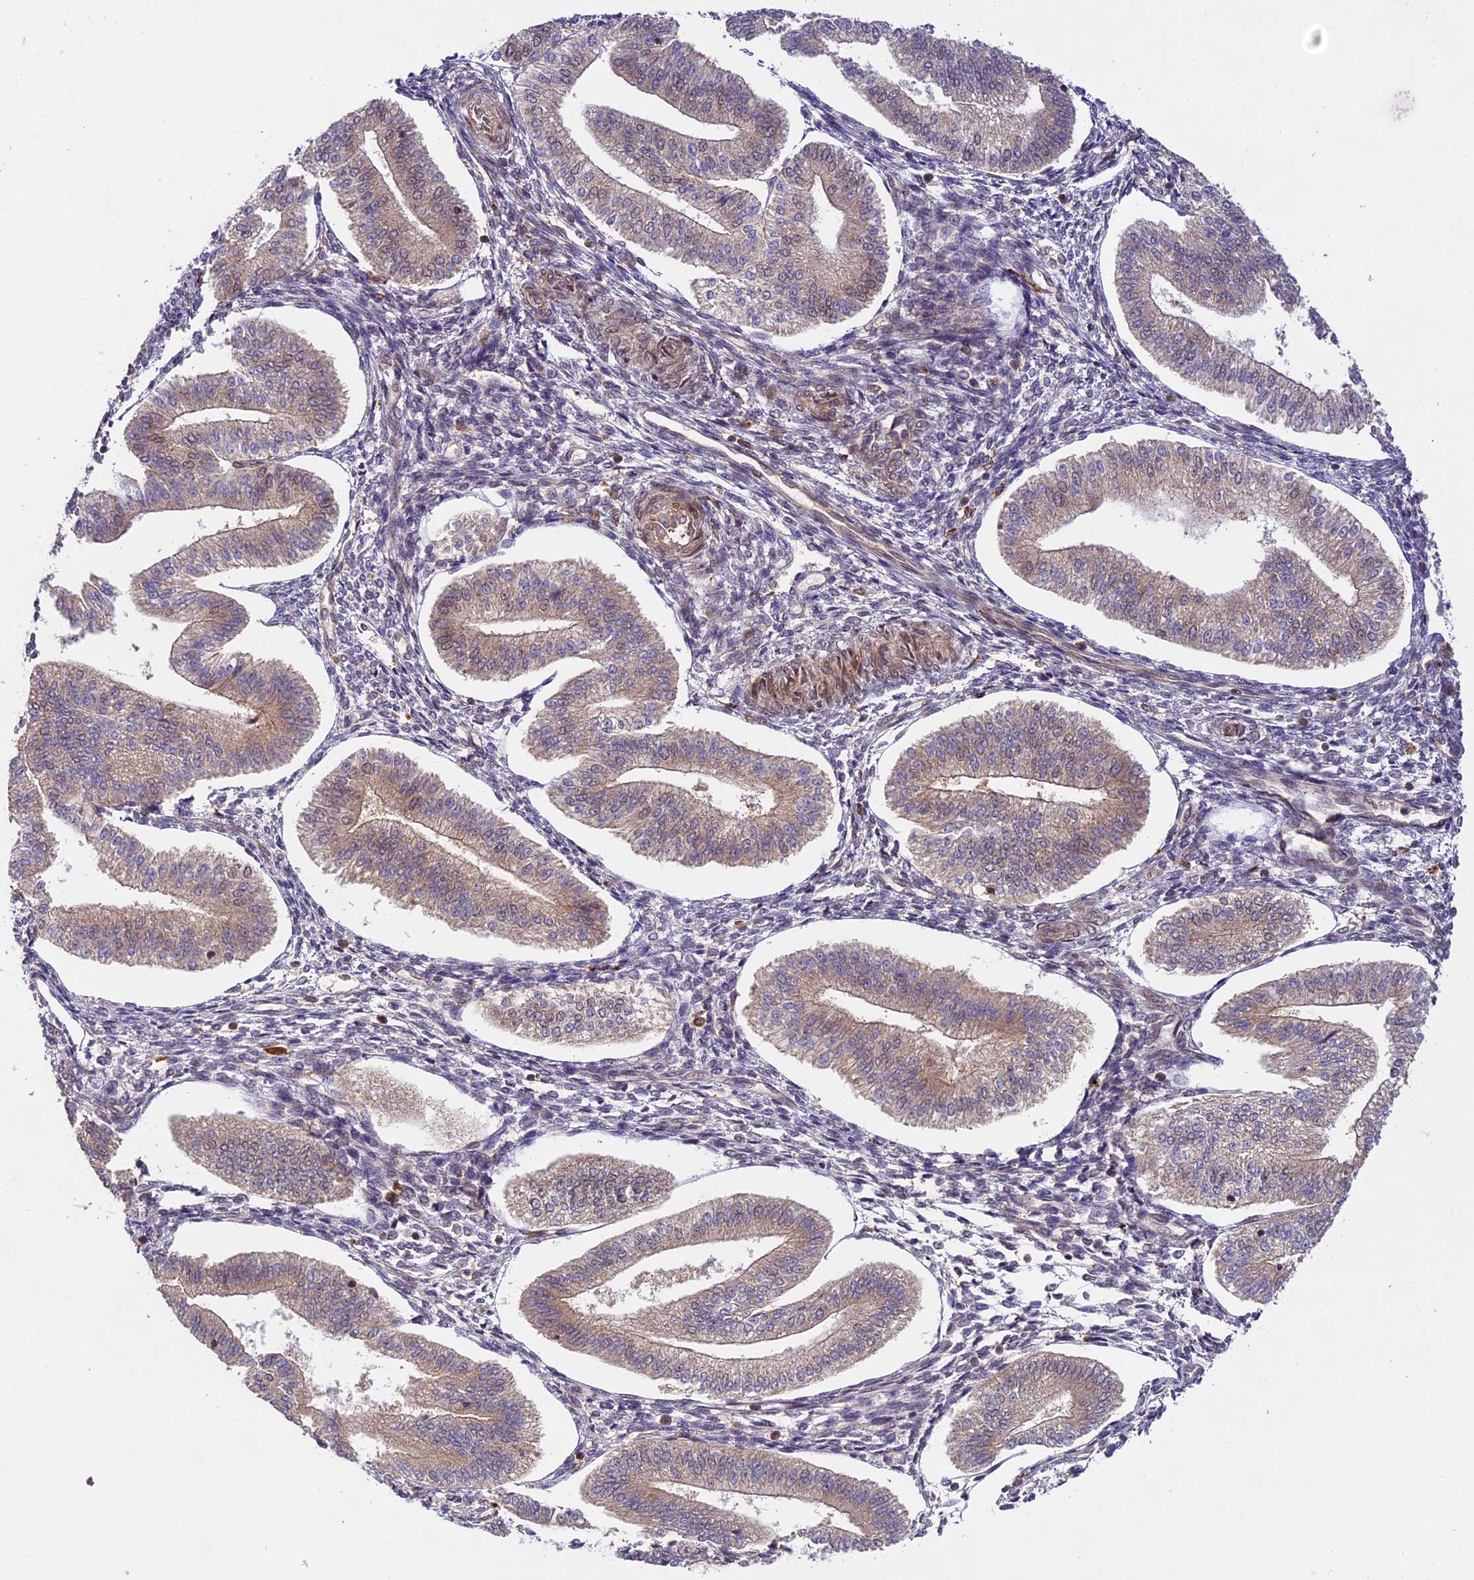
{"staining": {"intensity": "weak", "quantity": "<25%", "location": "cytoplasmic/membranous,nuclear"}, "tissue": "endometrium", "cell_type": "Cells in endometrial stroma", "image_type": "normal", "snomed": [{"axis": "morphology", "description": "Normal tissue, NOS"}, {"axis": "topography", "description": "Endometrium"}], "caption": "Endometrium stained for a protein using immunohistochemistry demonstrates no positivity cells in endometrial stroma.", "gene": "DGKH", "patient": {"sex": "female", "age": 34}}